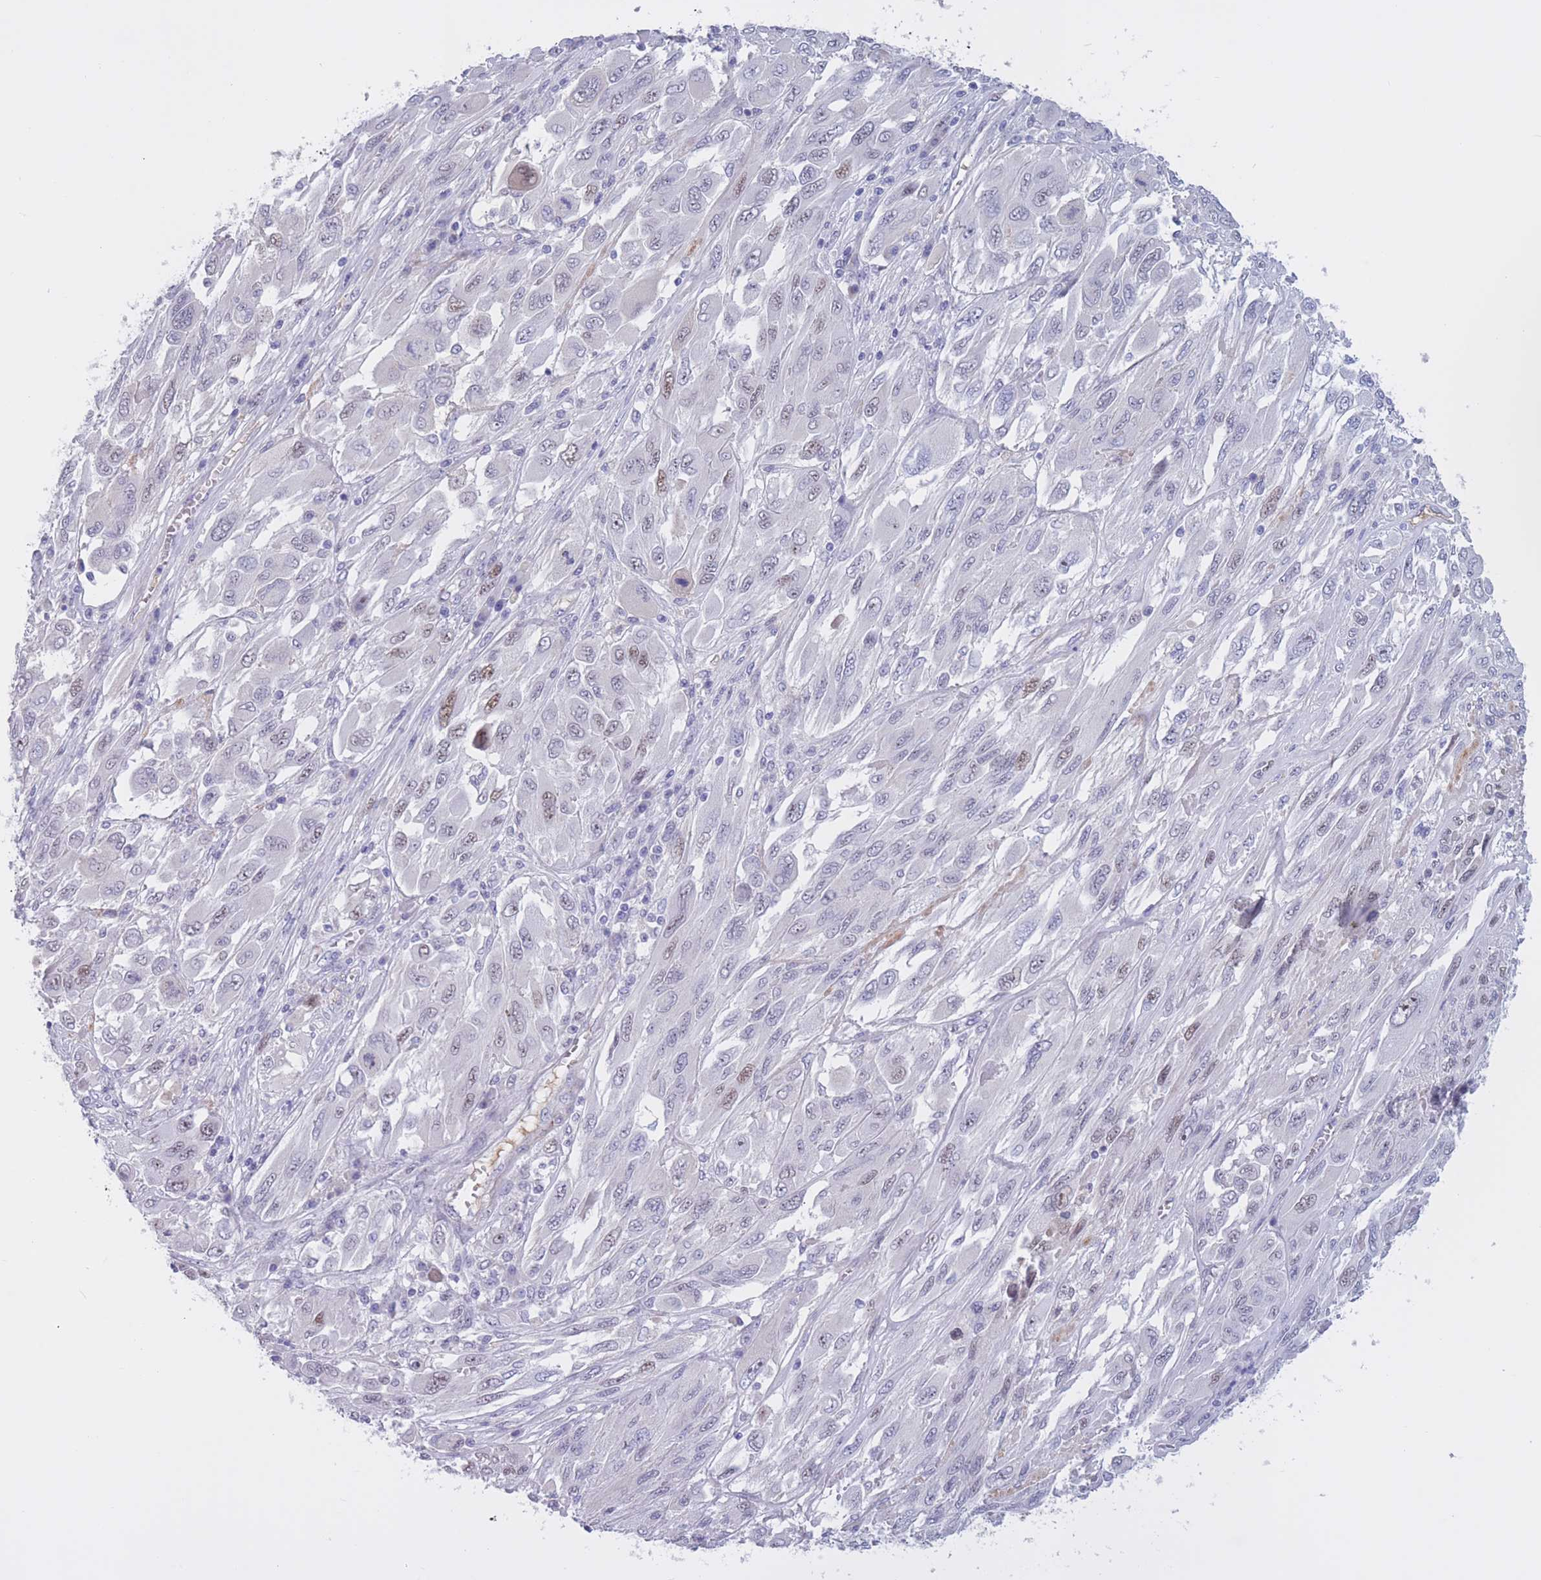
{"staining": {"intensity": "moderate", "quantity": "<25%", "location": "nuclear"}, "tissue": "melanoma", "cell_type": "Tumor cells", "image_type": "cancer", "snomed": [{"axis": "morphology", "description": "Malignant melanoma, NOS"}, {"axis": "topography", "description": "Skin"}], "caption": "Approximately <25% of tumor cells in human malignant melanoma show moderate nuclear protein staining as visualized by brown immunohistochemical staining.", "gene": "BOP1", "patient": {"sex": "female", "age": 91}}